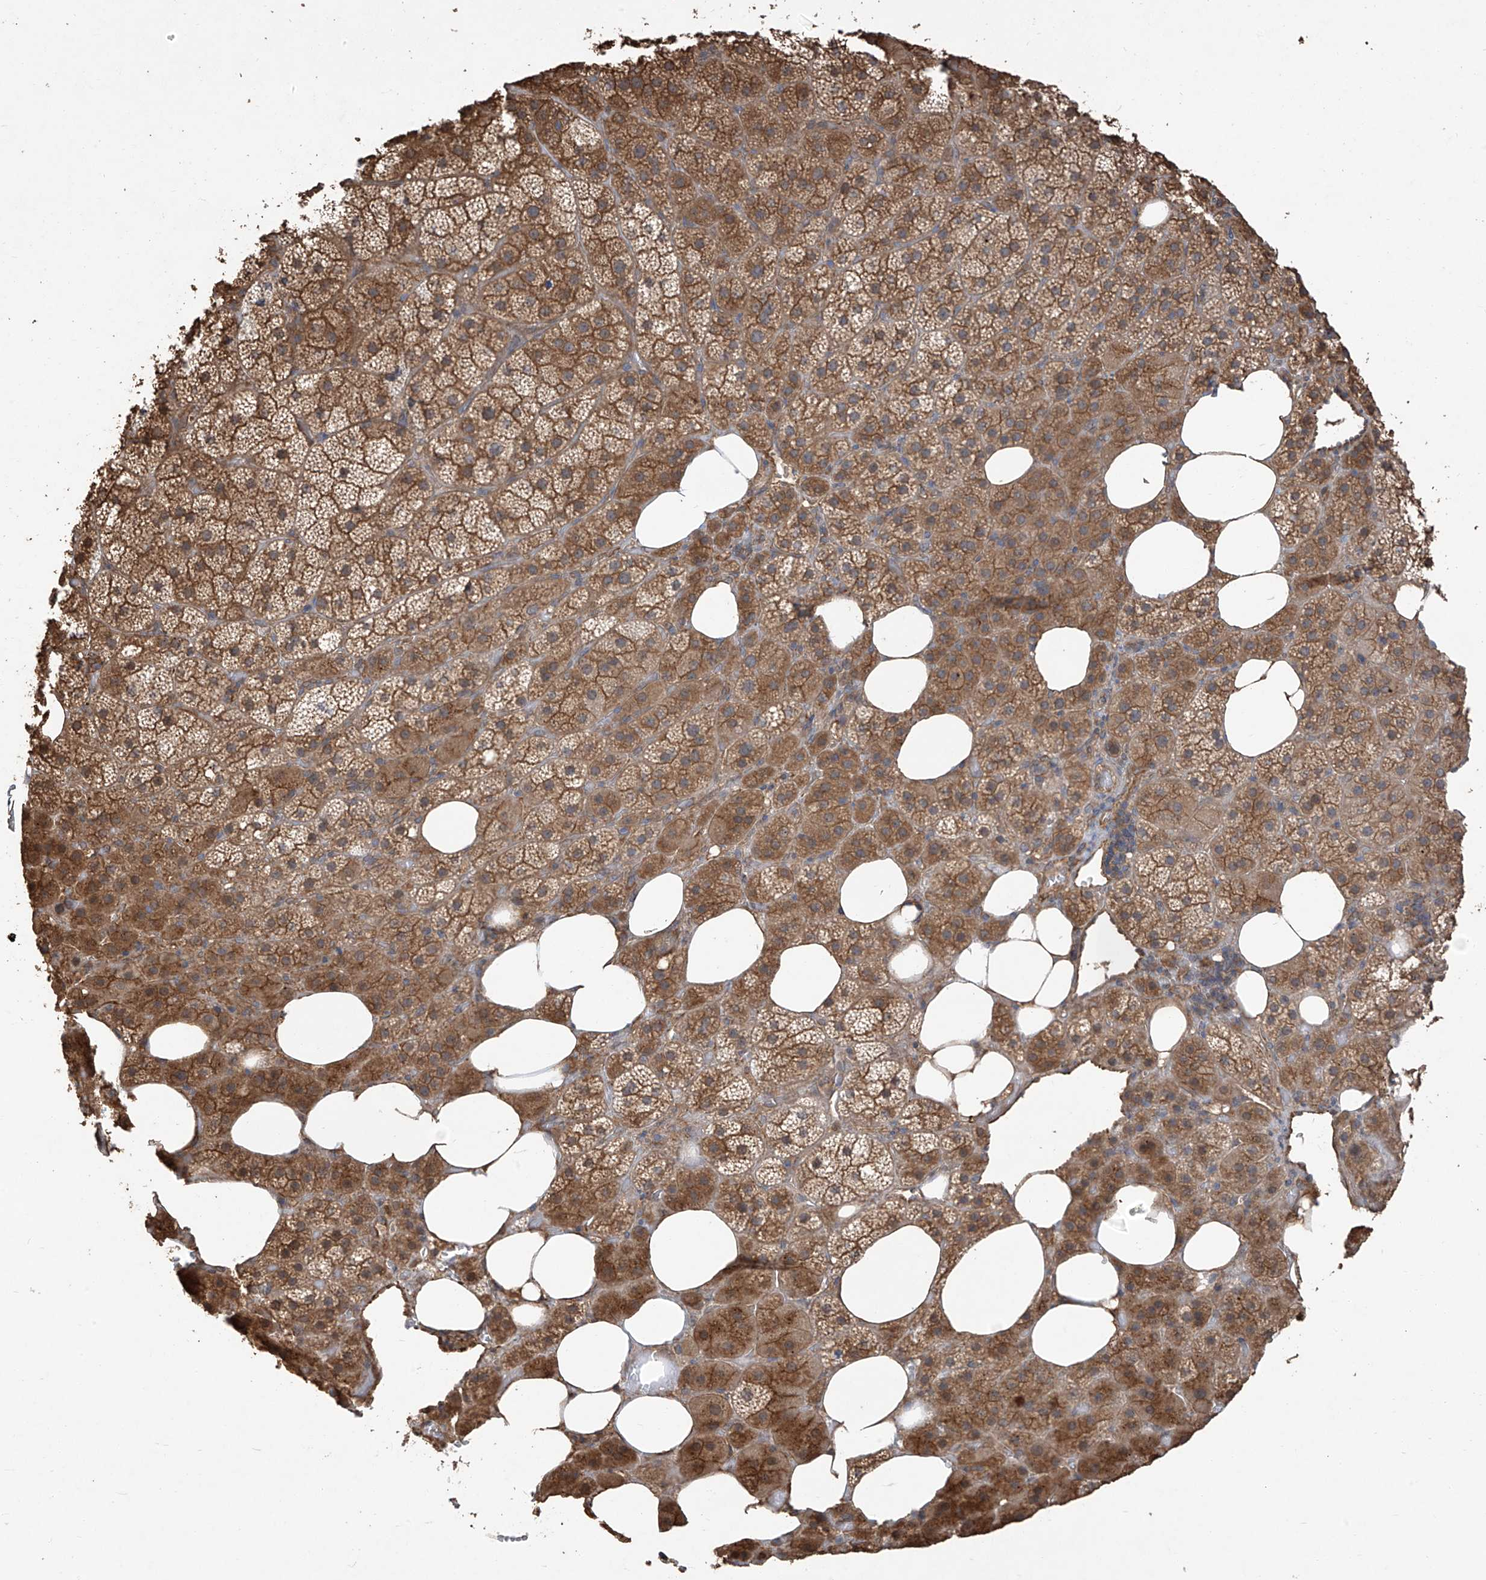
{"staining": {"intensity": "moderate", "quantity": ">75%", "location": "cytoplasmic/membranous"}, "tissue": "adrenal gland", "cell_type": "Glandular cells", "image_type": "normal", "snomed": [{"axis": "morphology", "description": "Normal tissue, NOS"}, {"axis": "topography", "description": "Adrenal gland"}], "caption": "Immunohistochemical staining of benign human adrenal gland displays >75% levels of moderate cytoplasmic/membranous protein expression in approximately >75% of glandular cells.", "gene": "AGBL5", "patient": {"sex": "female", "age": 59}}